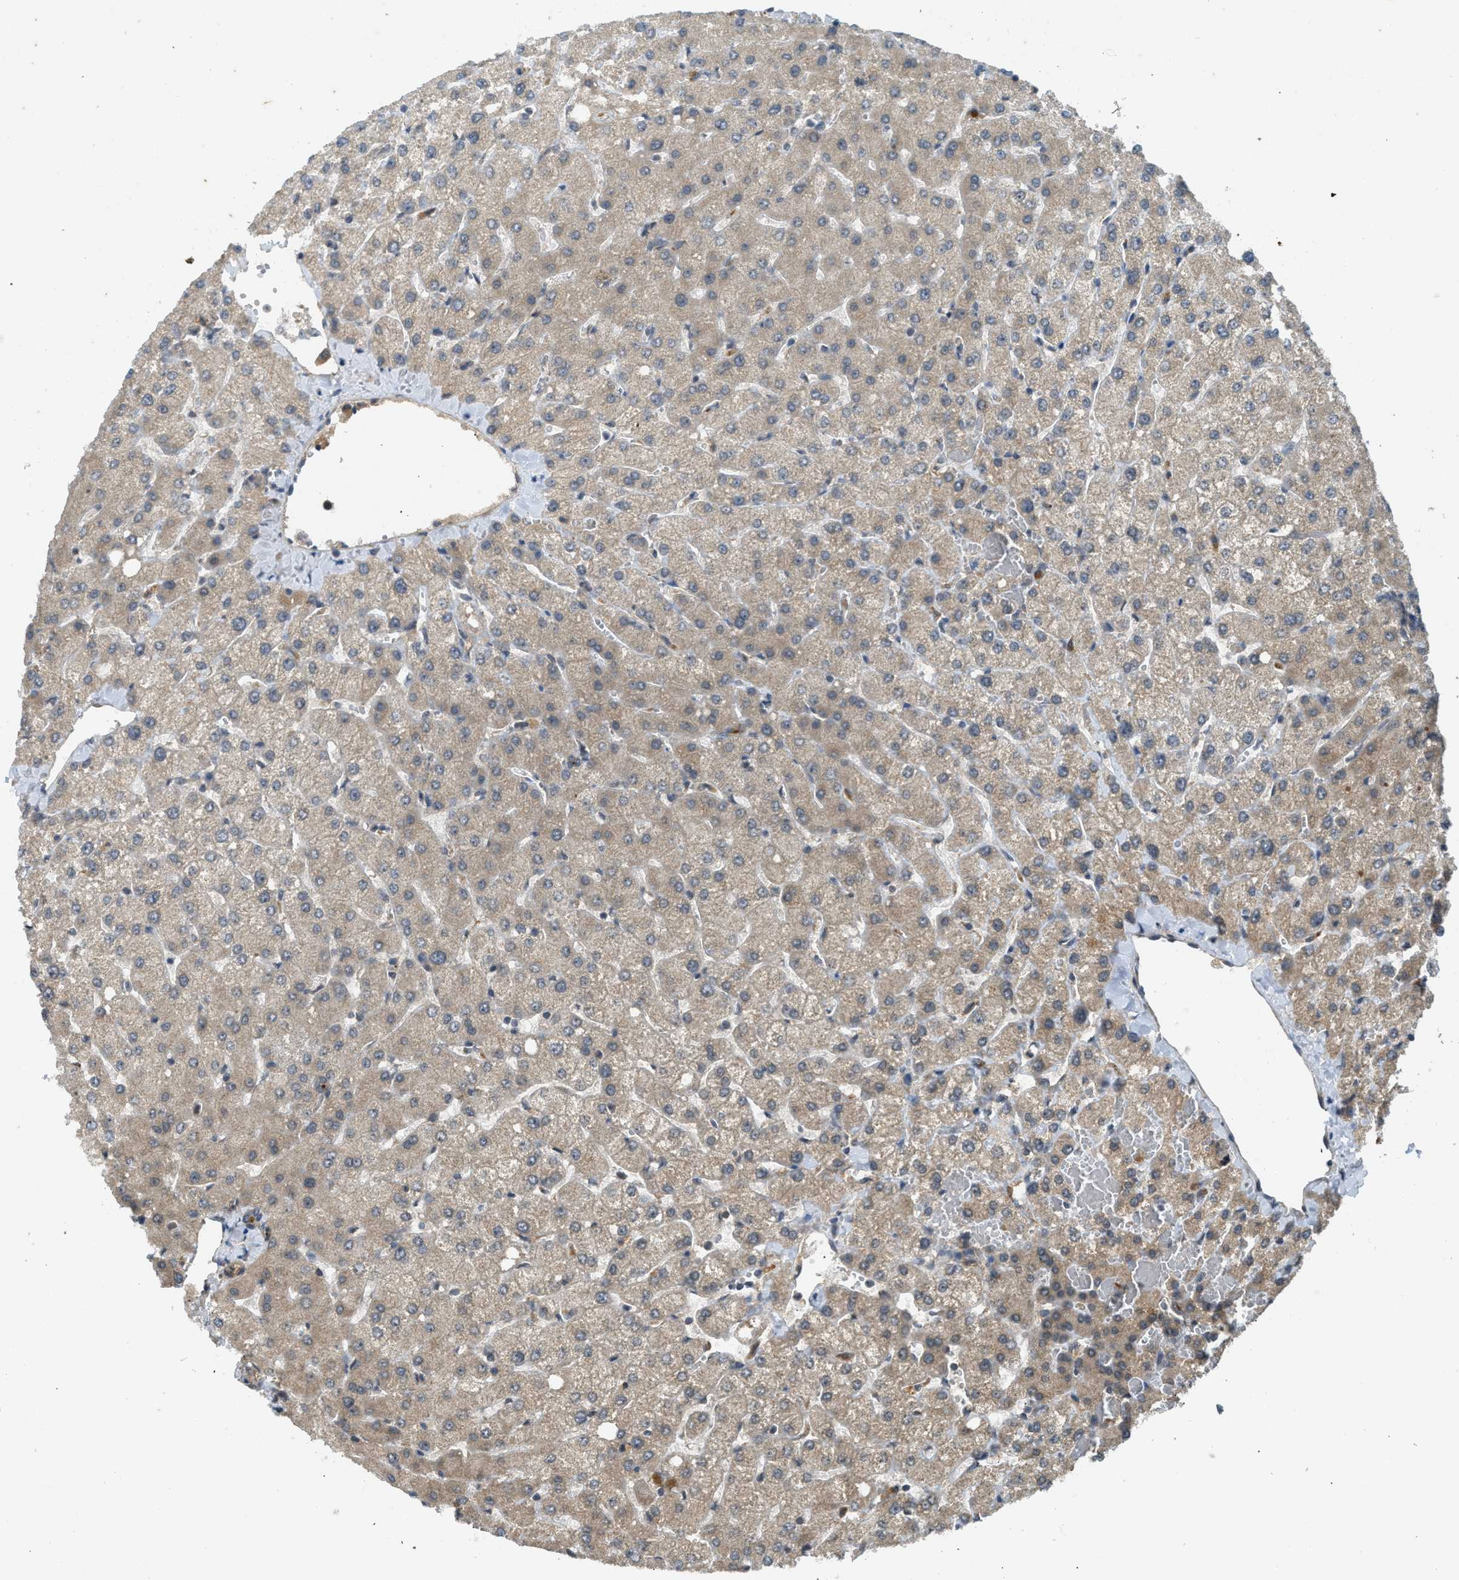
{"staining": {"intensity": "weak", "quantity": "25%-75%", "location": "cytoplasmic/membranous"}, "tissue": "liver", "cell_type": "Cholangiocytes", "image_type": "normal", "snomed": [{"axis": "morphology", "description": "Normal tissue, NOS"}, {"axis": "topography", "description": "Liver"}], "caption": "Liver stained with immunohistochemistry (IHC) demonstrates weak cytoplasmic/membranous staining in about 25%-75% of cholangiocytes.", "gene": "ADCY8", "patient": {"sex": "female", "age": 54}}